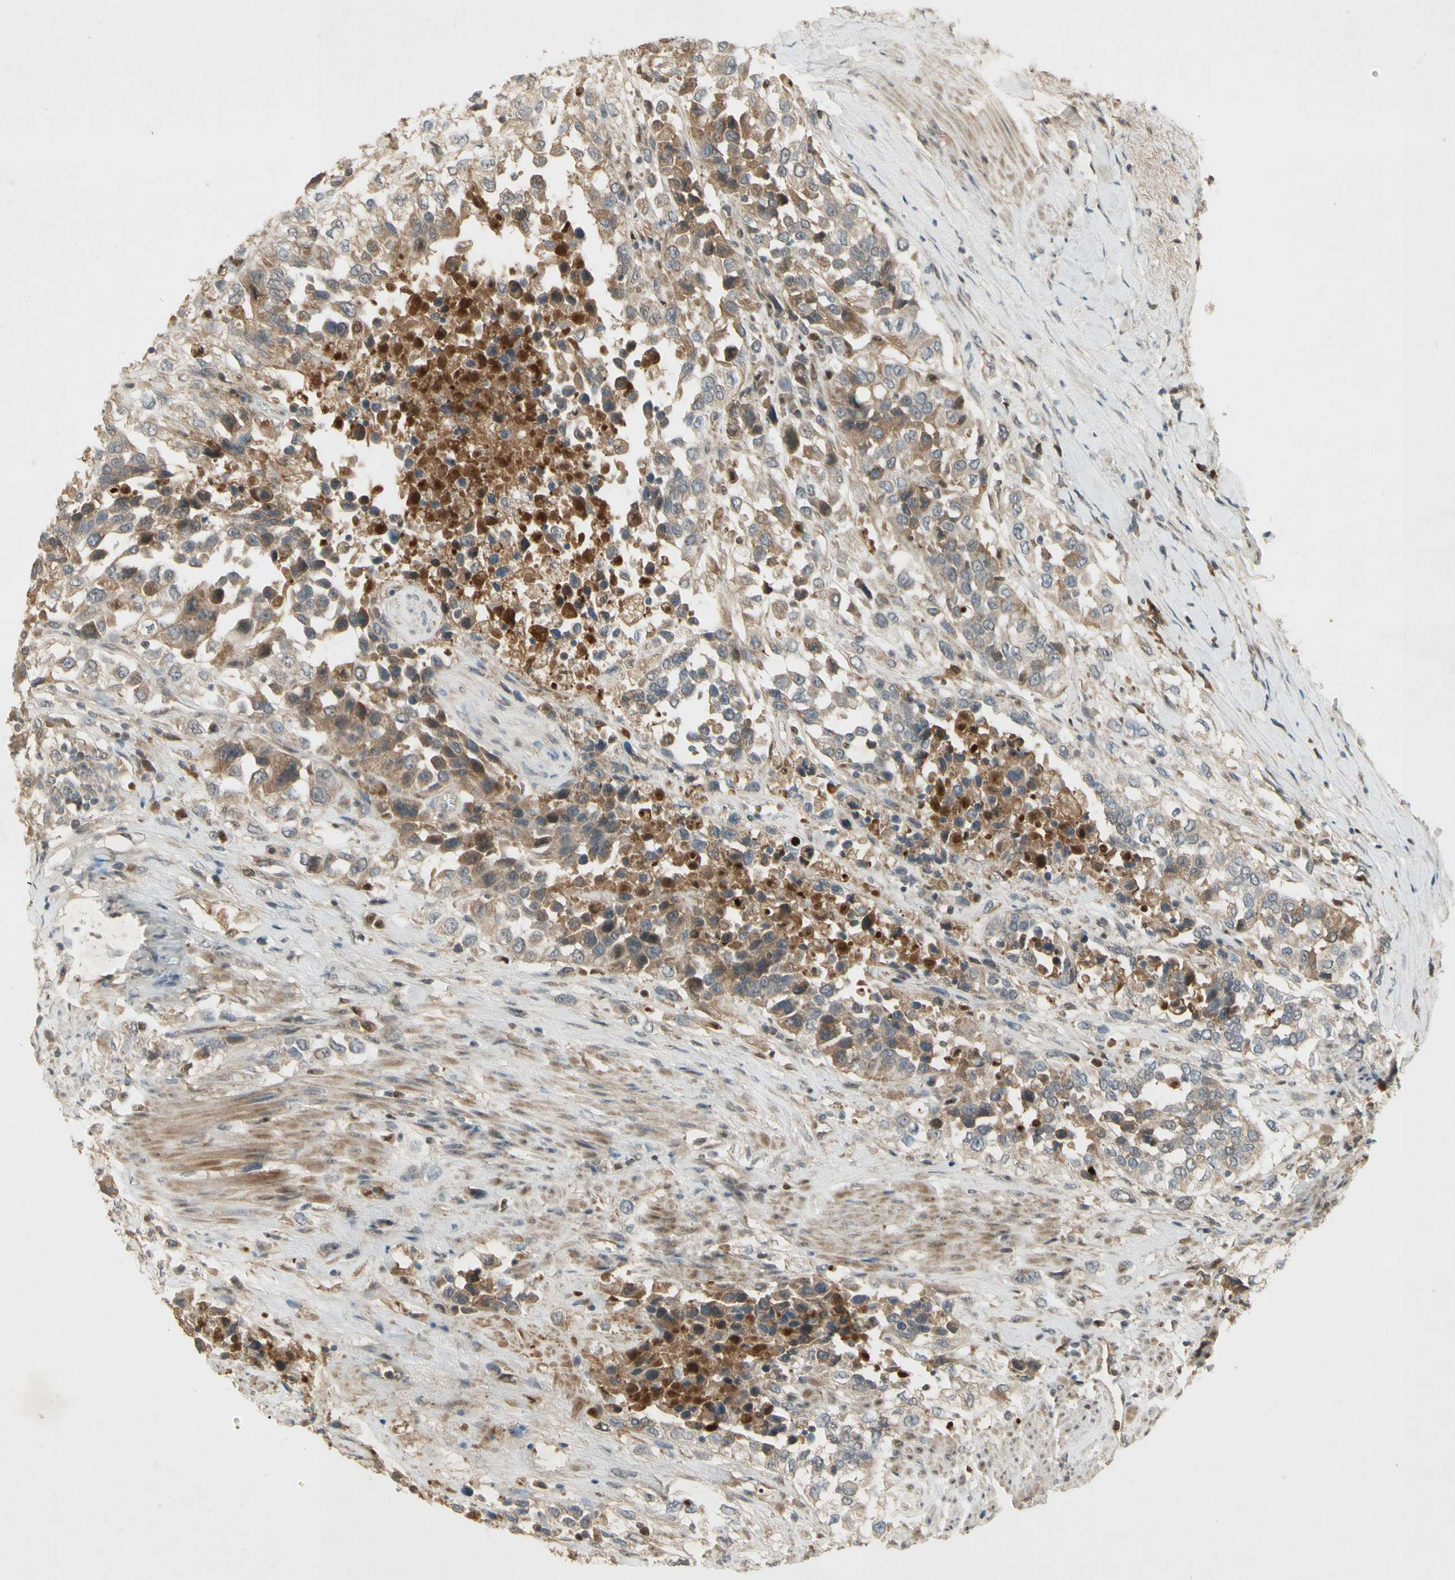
{"staining": {"intensity": "weak", "quantity": "25%-75%", "location": "cytoplasmic/membranous"}, "tissue": "urothelial cancer", "cell_type": "Tumor cells", "image_type": "cancer", "snomed": [{"axis": "morphology", "description": "Urothelial carcinoma, High grade"}, {"axis": "topography", "description": "Urinary bladder"}], "caption": "High-grade urothelial carcinoma stained with a protein marker shows weak staining in tumor cells.", "gene": "NRG4", "patient": {"sex": "female", "age": 80}}